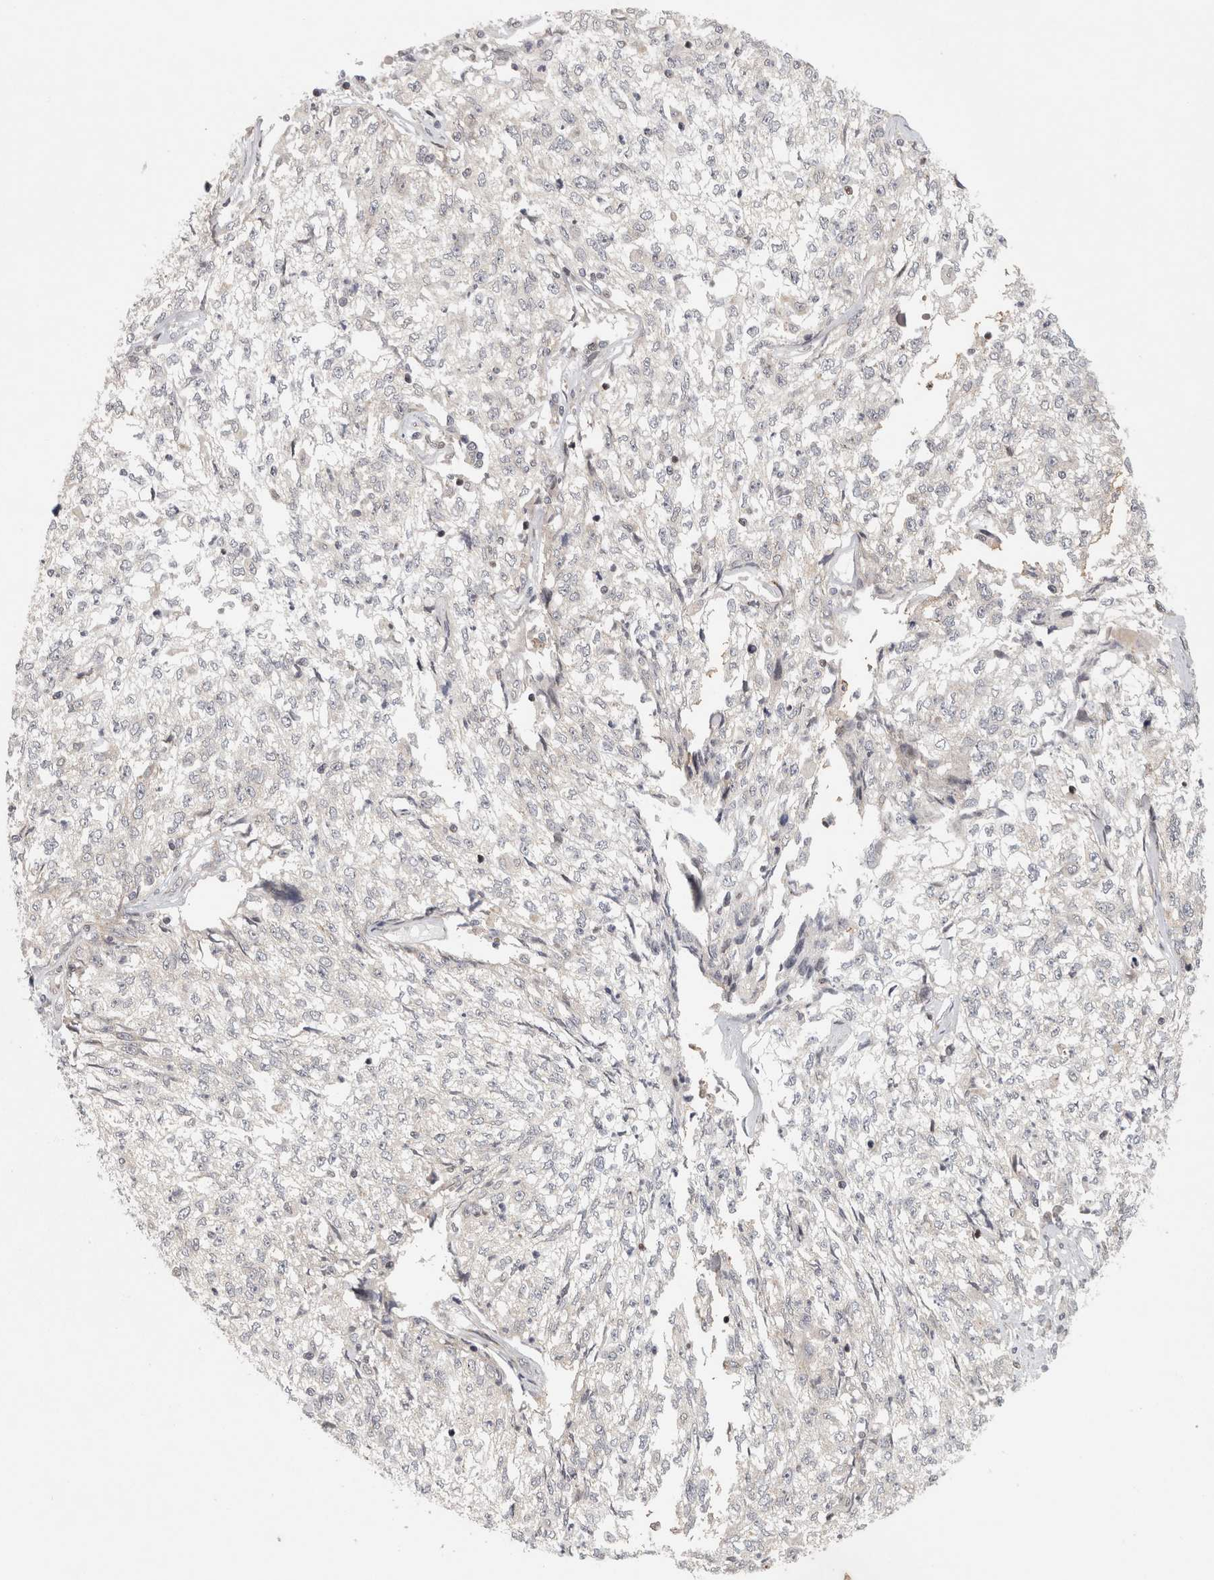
{"staining": {"intensity": "negative", "quantity": "none", "location": "none"}, "tissue": "cervical cancer", "cell_type": "Tumor cells", "image_type": "cancer", "snomed": [{"axis": "morphology", "description": "Squamous cell carcinoma, NOS"}, {"axis": "topography", "description": "Cervix"}], "caption": "This is a image of immunohistochemistry staining of squamous cell carcinoma (cervical), which shows no expression in tumor cells. (Stains: DAB IHC with hematoxylin counter stain, Microscopy: brightfield microscopy at high magnification).", "gene": "KDM8", "patient": {"sex": "female", "age": 57}}